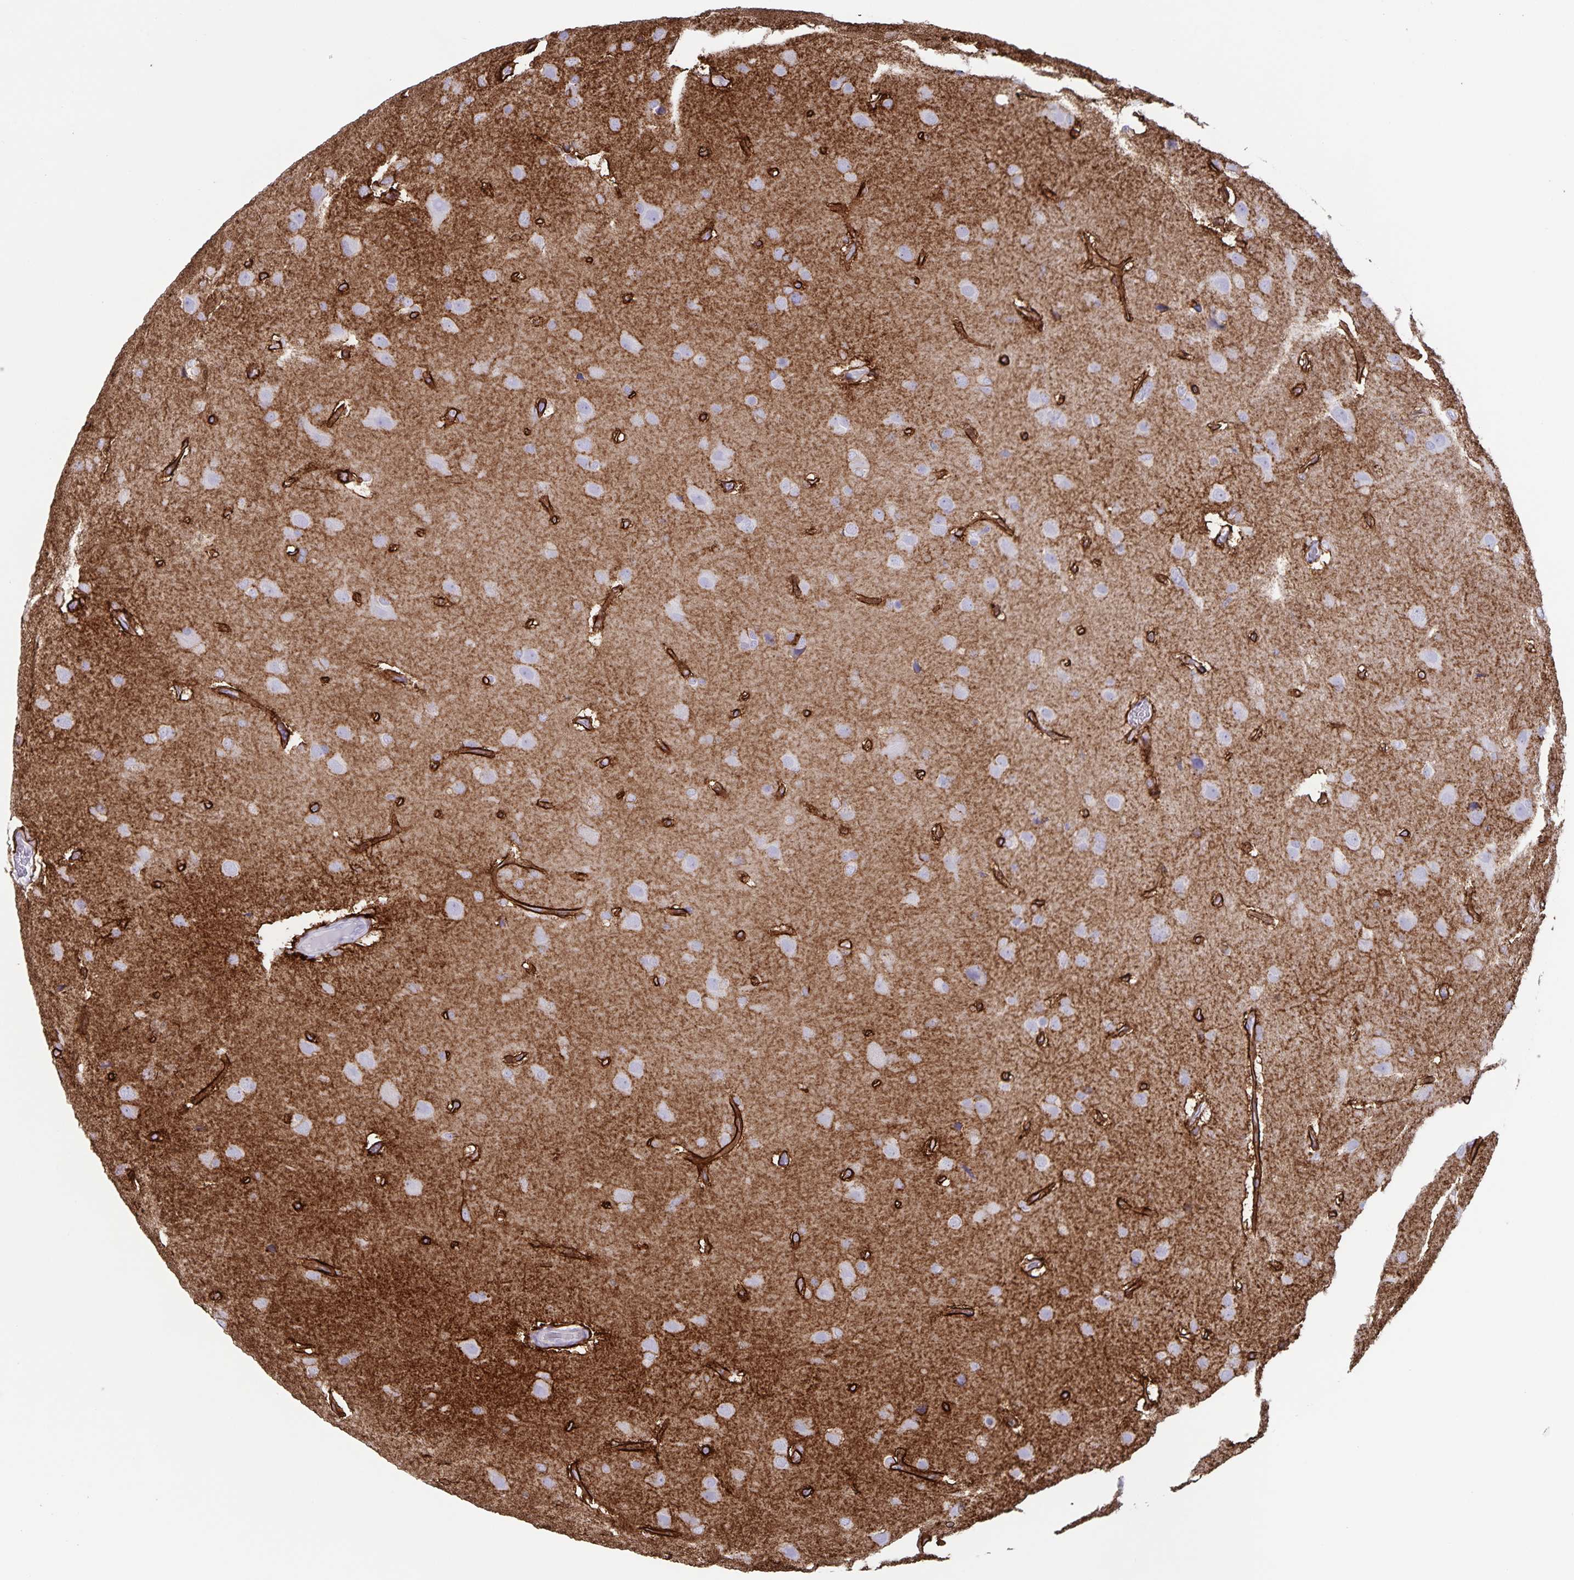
{"staining": {"intensity": "negative", "quantity": "none", "location": "none"}, "tissue": "glioma", "cell_type": "Tumor cells", "image_type": "cancer", "snomed": [{"axis": "morphology", "description": "Glioma, malignant, High grade"}, {"axis": "topography", "description": "Brain"}], "caption": "High power microscopy image of an immunohistochemistry histopathology image of glioma, revealing no significant positivity in tumor cells.", "gene": "AQP4", "patient": {"sex": "male", "age": 53}}